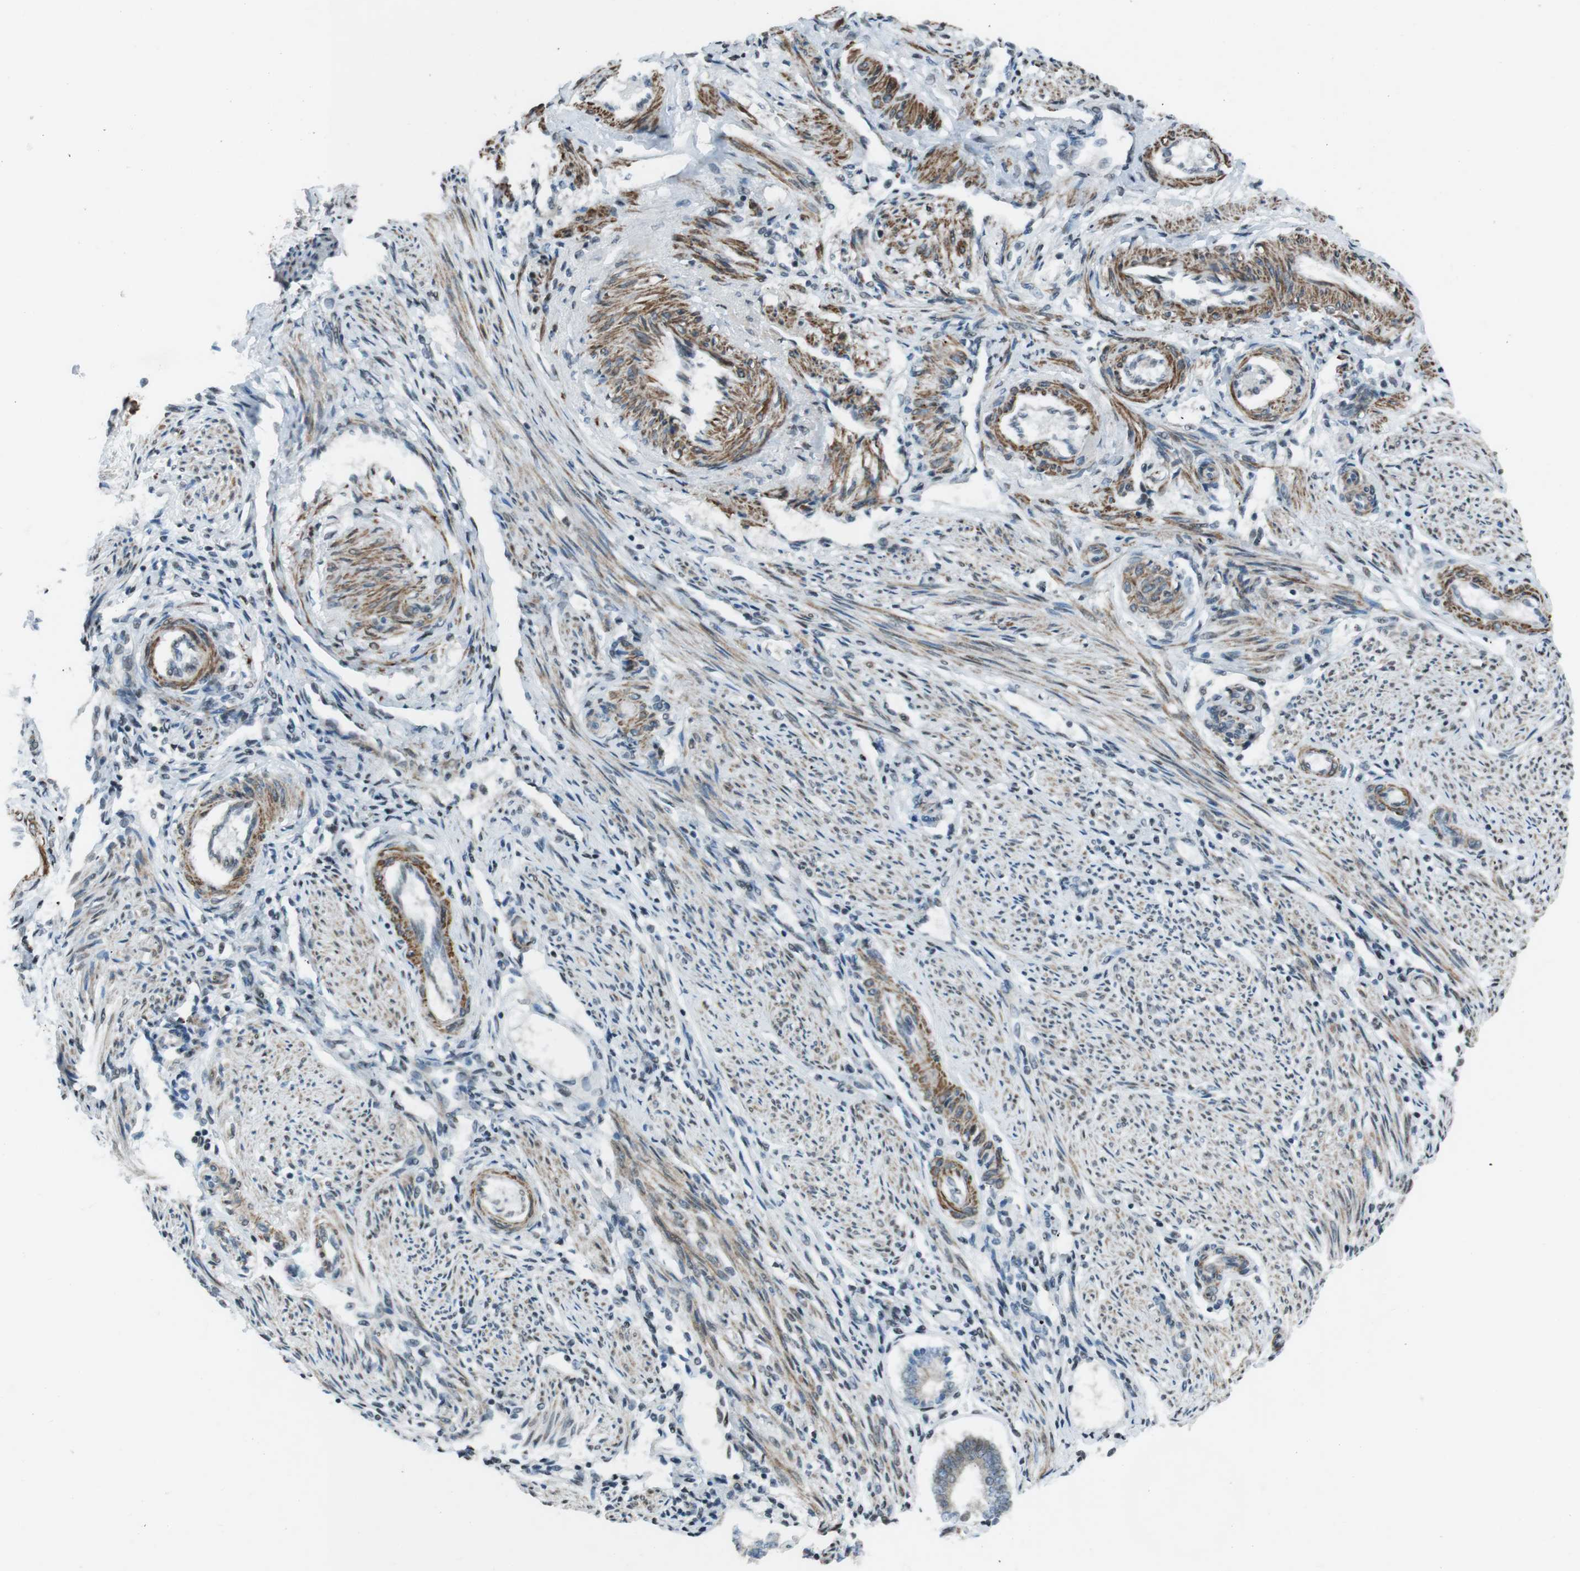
{"staining": {"intensity": "weak", "quantity": "25%-75%", "location": "cytoplasmic/membranous,nuclear"}, "tissue": "endometrium", "cell_type": "Cells in endometrial stroma", "image_type": "normal", "snomed": [{"axis": "morphology", "description": "Normal tissue, NOS"}, {"axis": "topography", "description": "Endometrium"}], "caption": "Immunohistochemical staining of benign human endometrium demonstrates weak cytoplasmic/membranous,nuclear protein staining in approximately 25%-75% of cells in endometrial stroma. The protein of interest is stained brown, and the nuclei are stained in blue (DAB (3,3'-diaminobenzidine) IHC with brightfield microscopy, high magnification).", "gene": "PBRM1", "patient": {"sex": "female", "age": 42}}